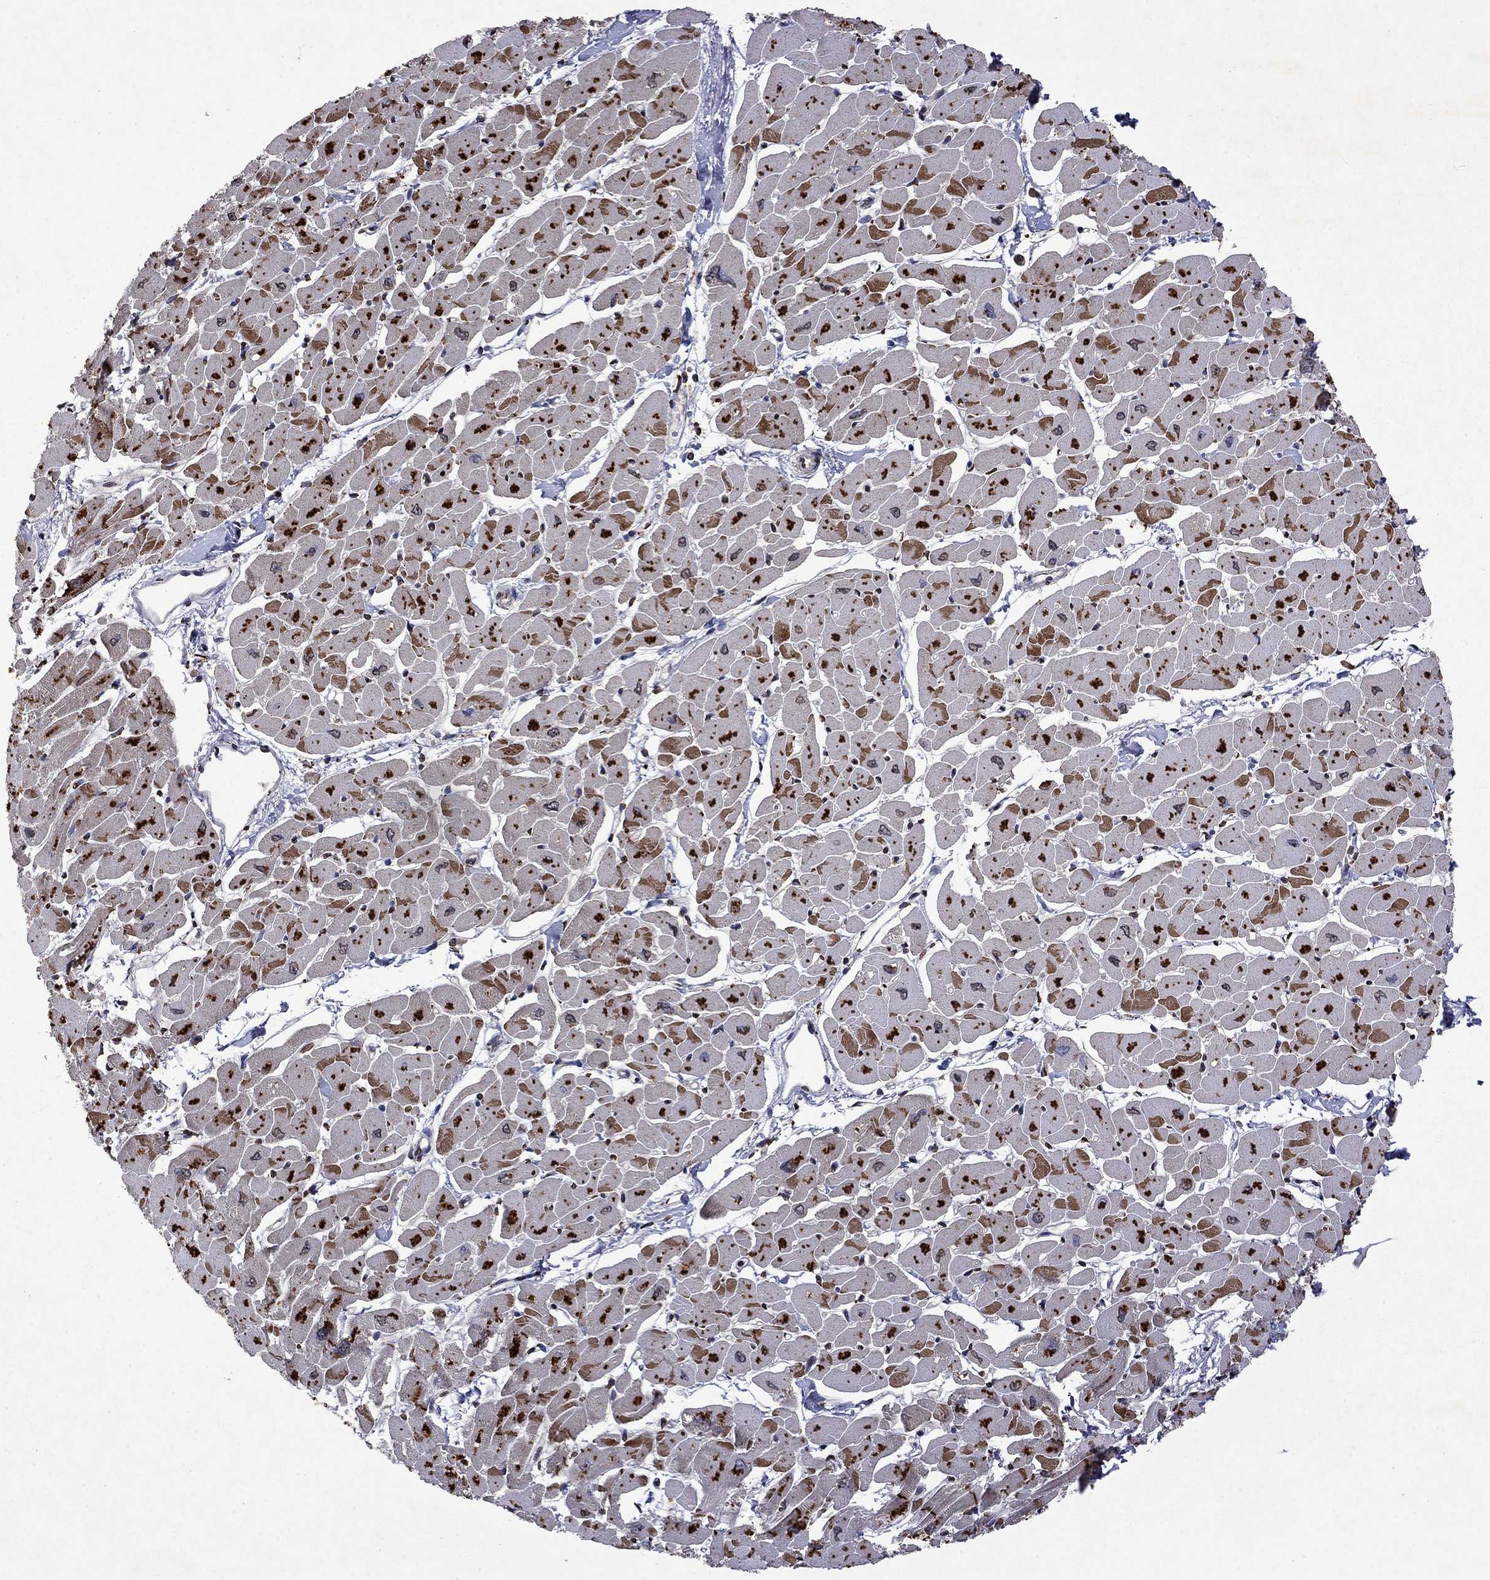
{"staining": {"intensity": "strong", "quantity": "25%-75%", "location": "cytoplasmic/membranous,nuclear"}, "tissue": "heart muscle", "cell_type": "Cardiomyocytes", "image_type": "normal", "snomed": [{"axis": "morphology", "description": "Normal tissue, NOS"}, {"axis": "topography", "description": "Heart"}], "caption": "High-magnification brightfield microscopy of benign heart muscle stained with DAB (3,3'-diaminobenzidine) (brown) and counterstained with hematoxylin (blue). cardiomyocytes exhibit strong cytoplasmic/membranous,nuclear staining is present in approximately25%-75% of cells. Using DAB (brown) and hematoxylin (blue) stains, captured at high magnification using brightfield microscopy.", "gene": "TTC38", "patient": {"sex": "male", "age": 57}}